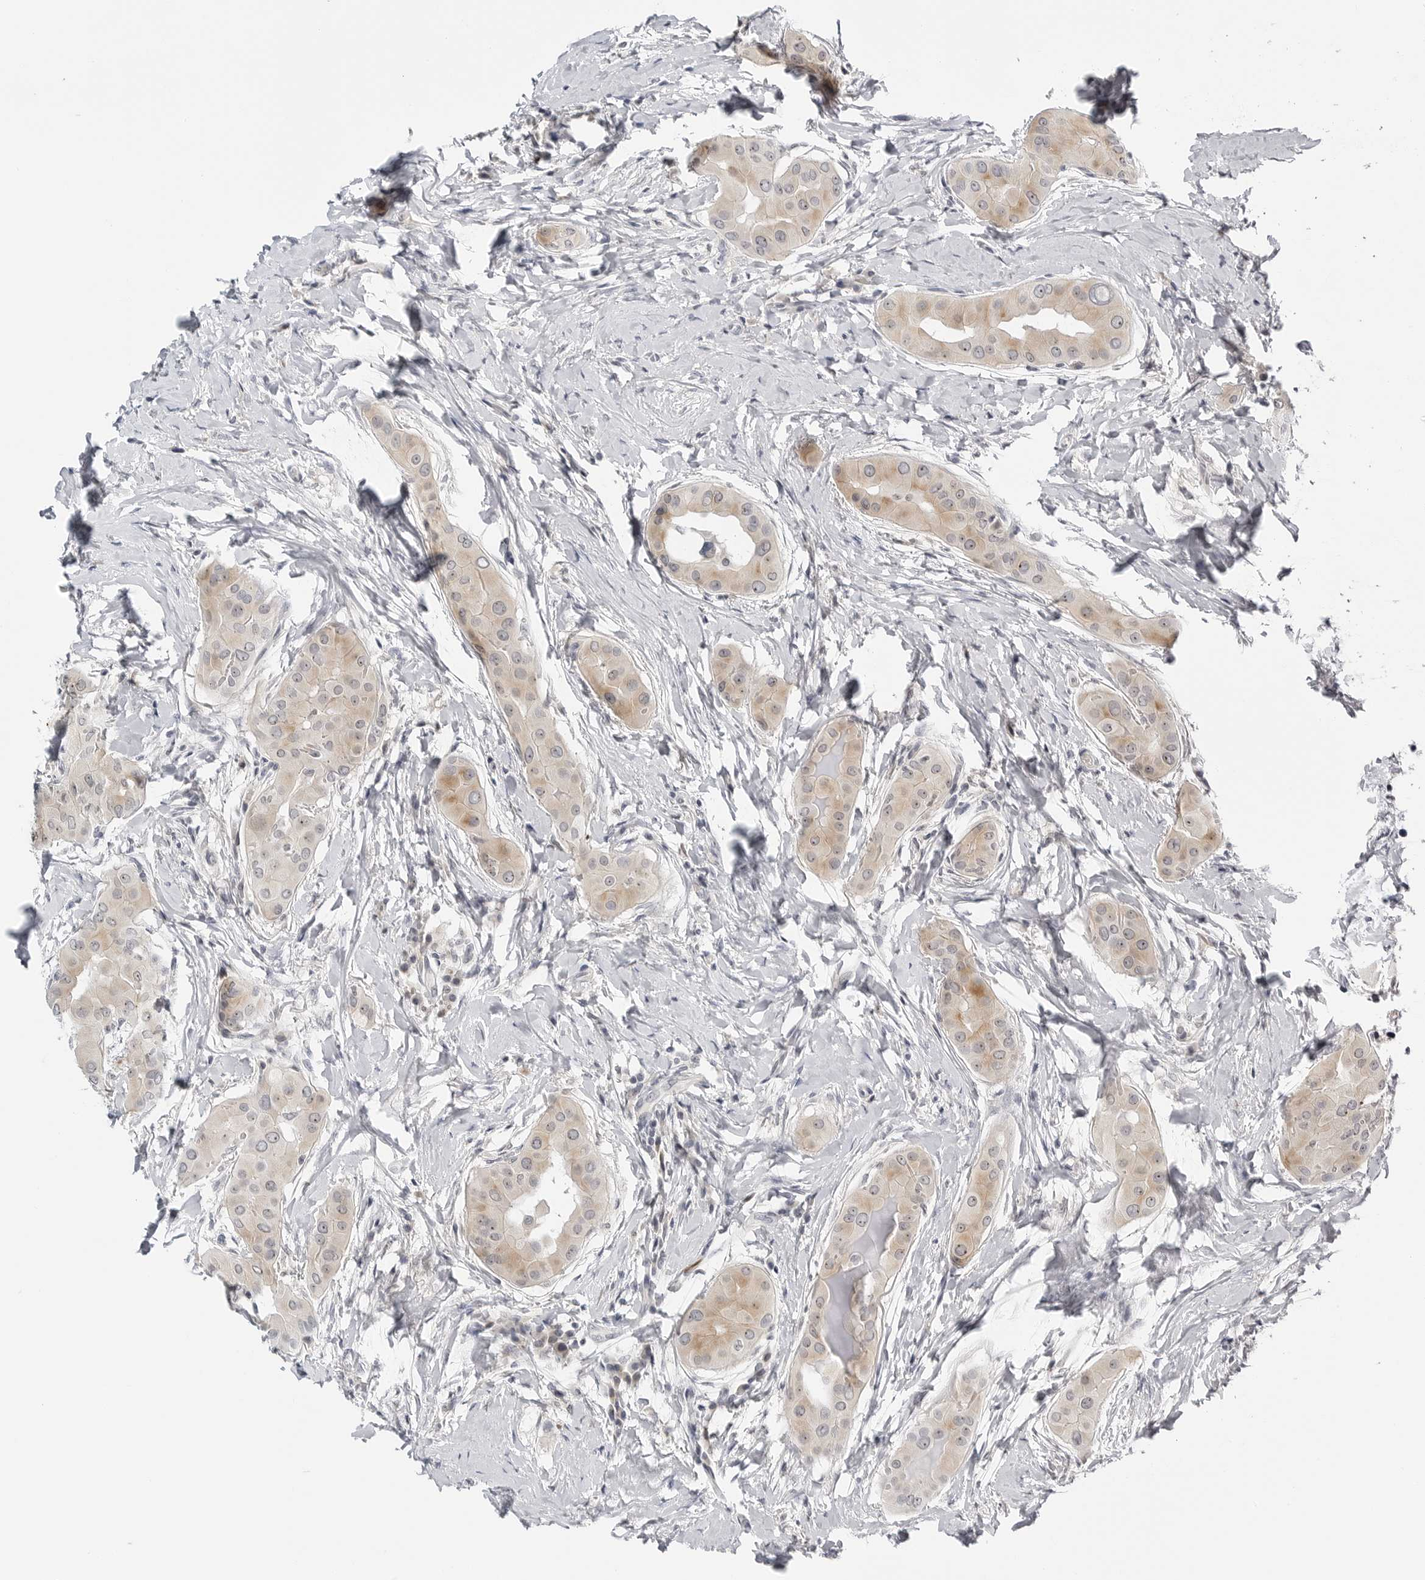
{"staining": {"intensity": "moderate", "quantity": "<25%", "location": "cytoplasmic/membranous"}, "tissue": "thyroid cancer", "cell_type": "Tumor cells", "image_type": "cancer", "snomed": [{"axis": "morphology", "description": "Papillary adenocarcinoma, NOS"}, {"axis": "topography", "description": "Thyroid gland"}], "caption": "Thyroid cancer (papillary adenocarcinoma) stained with DAB (3,3'-diaminobenzidine) immunohistochemistry exhibits low levels of moderate cytoplasmic/membranous expression in about <25% of tumor cells. The protein is shown in brown color, while the nuclei are stained blue.", "gene": "MAP2K5", "patient": {"sex": "male", "age": 33}}